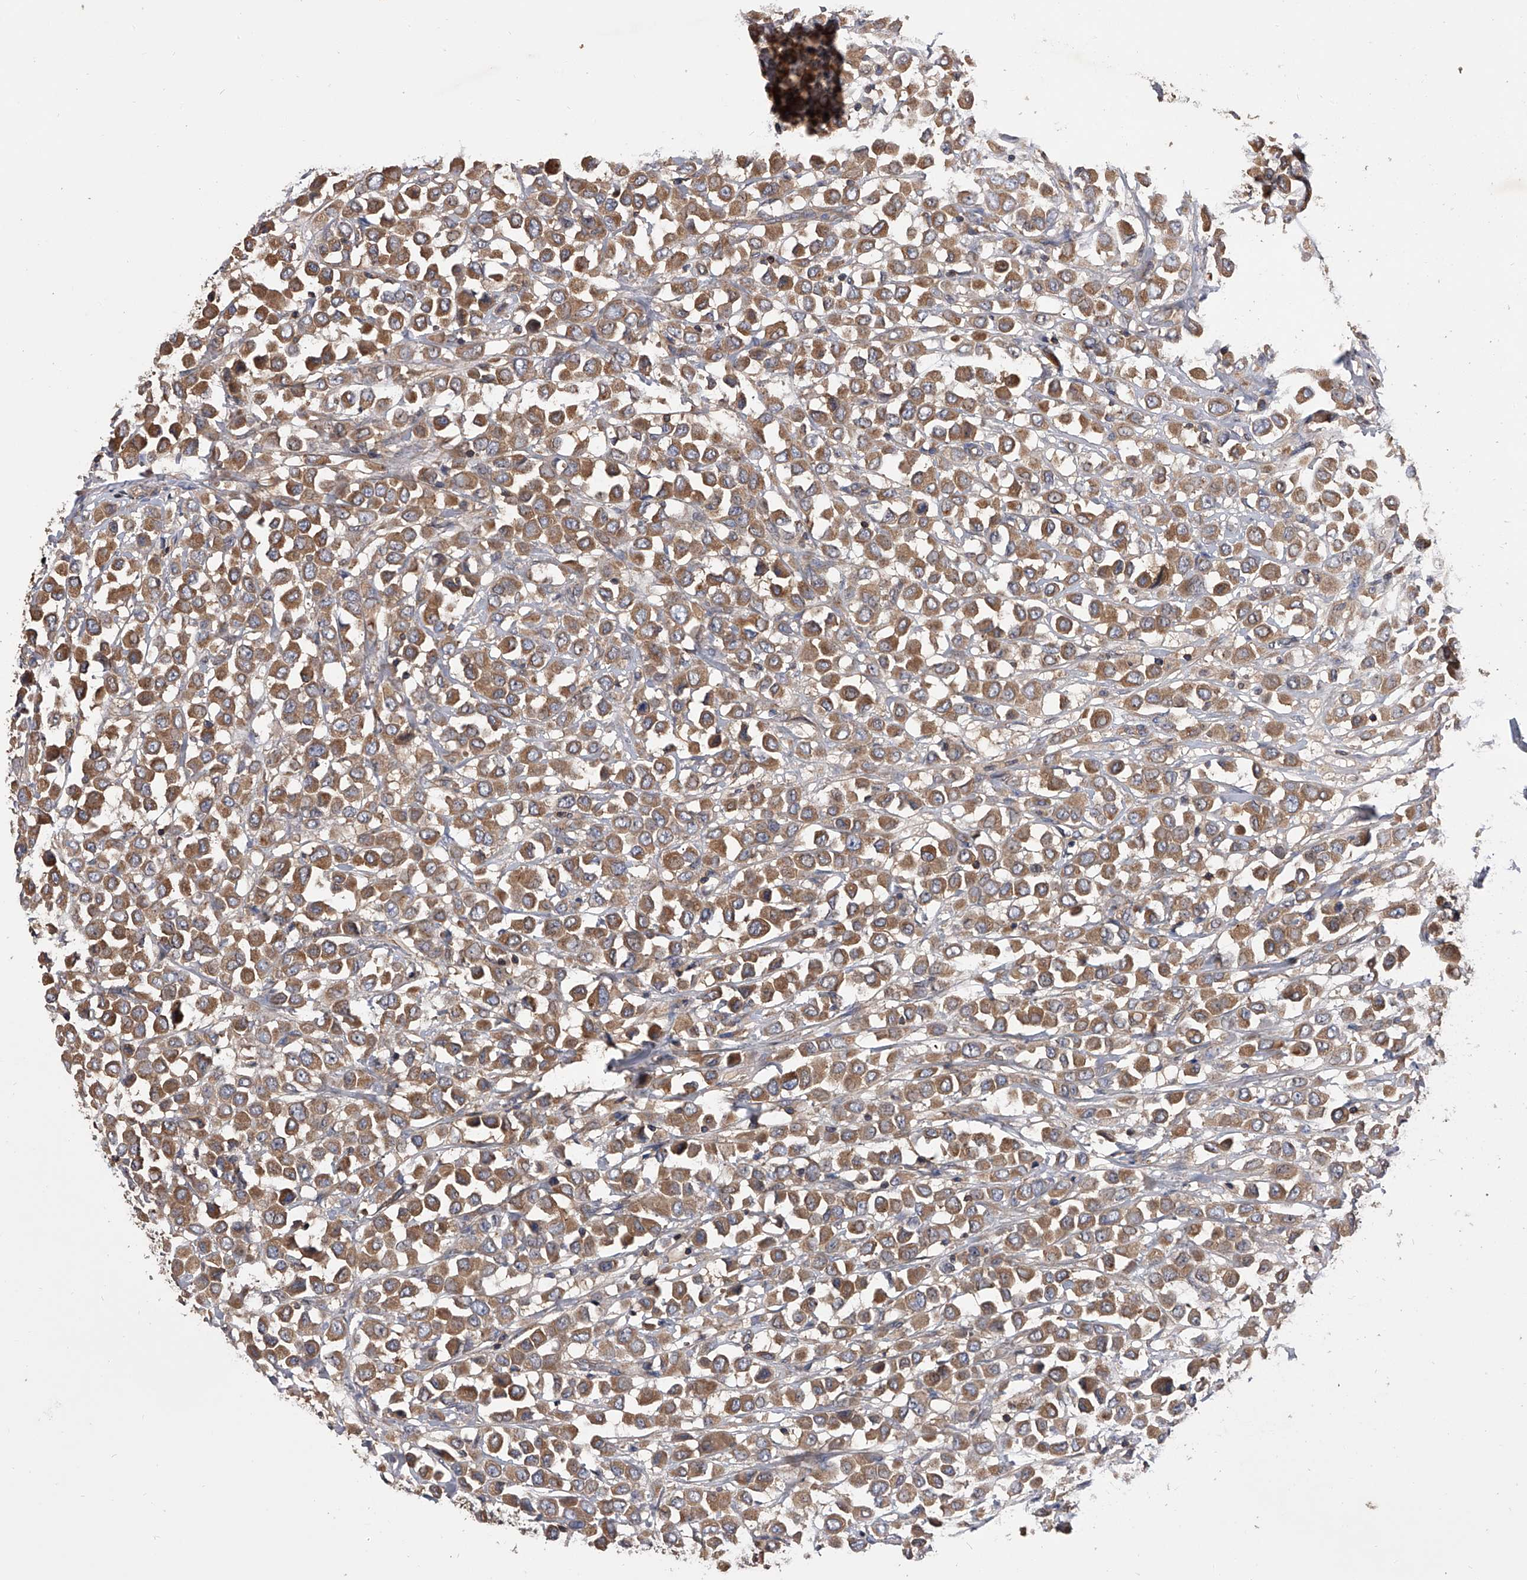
{"staining": {"intensity": "moderate", "quantity": ">75%", "location": "cytoplasmic/membranous"}, "tissue": "breast cancer", "cell_type": "Tumor cells", "image_type": "cancer", "snomed": [{"axis": "morphology", "description": "Duct carcinoma"}, {"axis": "topography", "description": "Breast"}], "caption": "This micrograph shows breast cancer (infiltrating ductal carcinoma) stained with immunohistochemistry (IHC) to label a protein in brown. The cytoplasmic/membranous of tumor cells show moderate positivity for the protein. Nuclei are counter-stained blue.", "gene": "CUL7", "patient": {"sex": "female", "age": 61}}